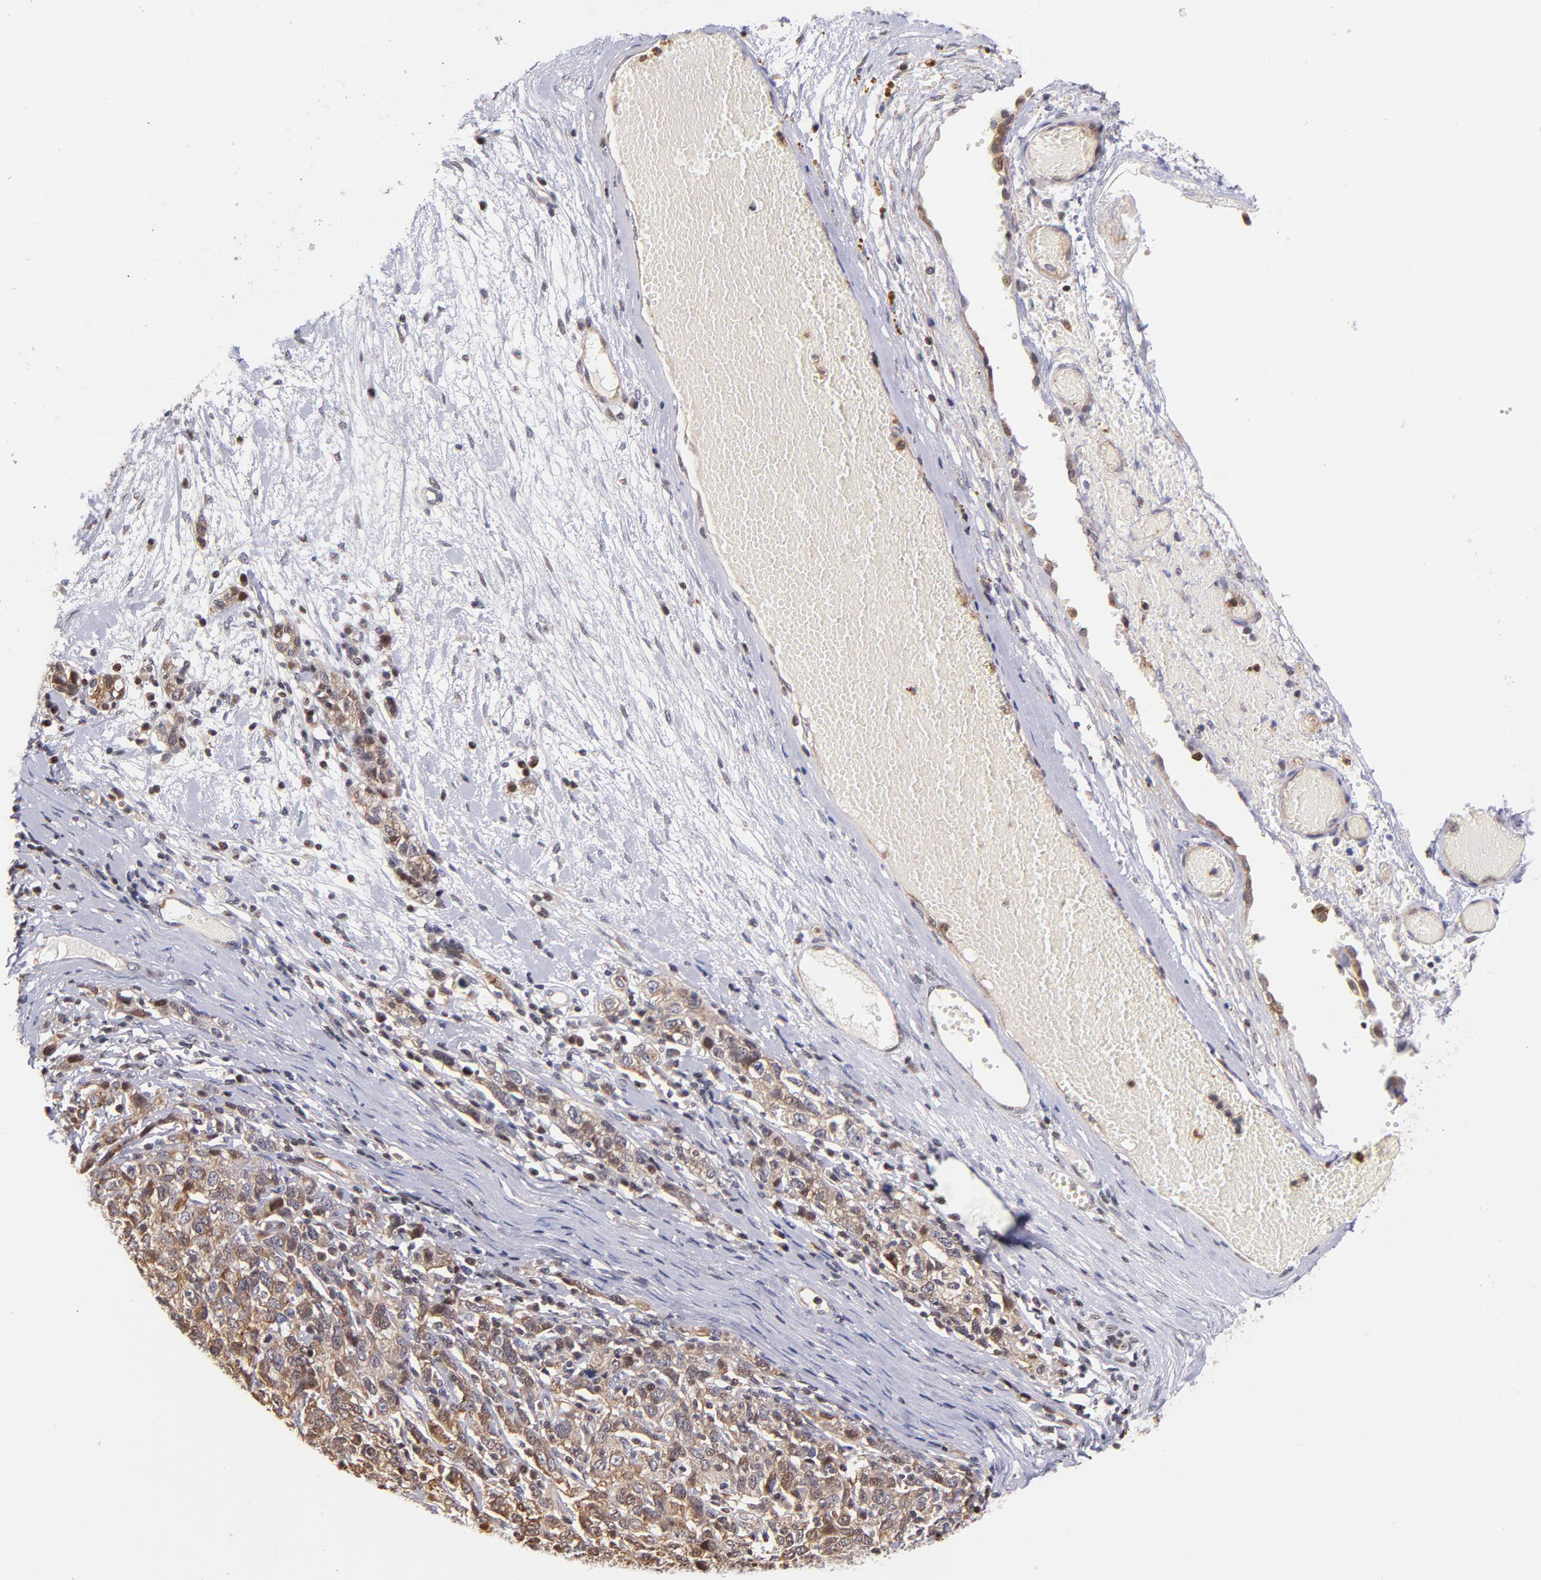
{"staining": {"intensity": "strong", "quantity": ">75%", "location": "cytoplasmic/membranous,nuclear"}, "tissue": "ovarian cancer", "cell_type": "Tumor cells", "image_type": "cancer", "snomed": [{"axis": "morphology", "description": "Cystadenocarcinoma, serous, NOS"}, {"axis": "topography", "description": "Ovary"}], "caption": "Tumor cells demonstrate high levels of strong cytoplasmic/membranous and nuclear positivity in about >75% of cells in ovarian serous cystadenocarcinoma.", "gene": "YWHAB", "patient": {"sex": "female", "age": 71}}